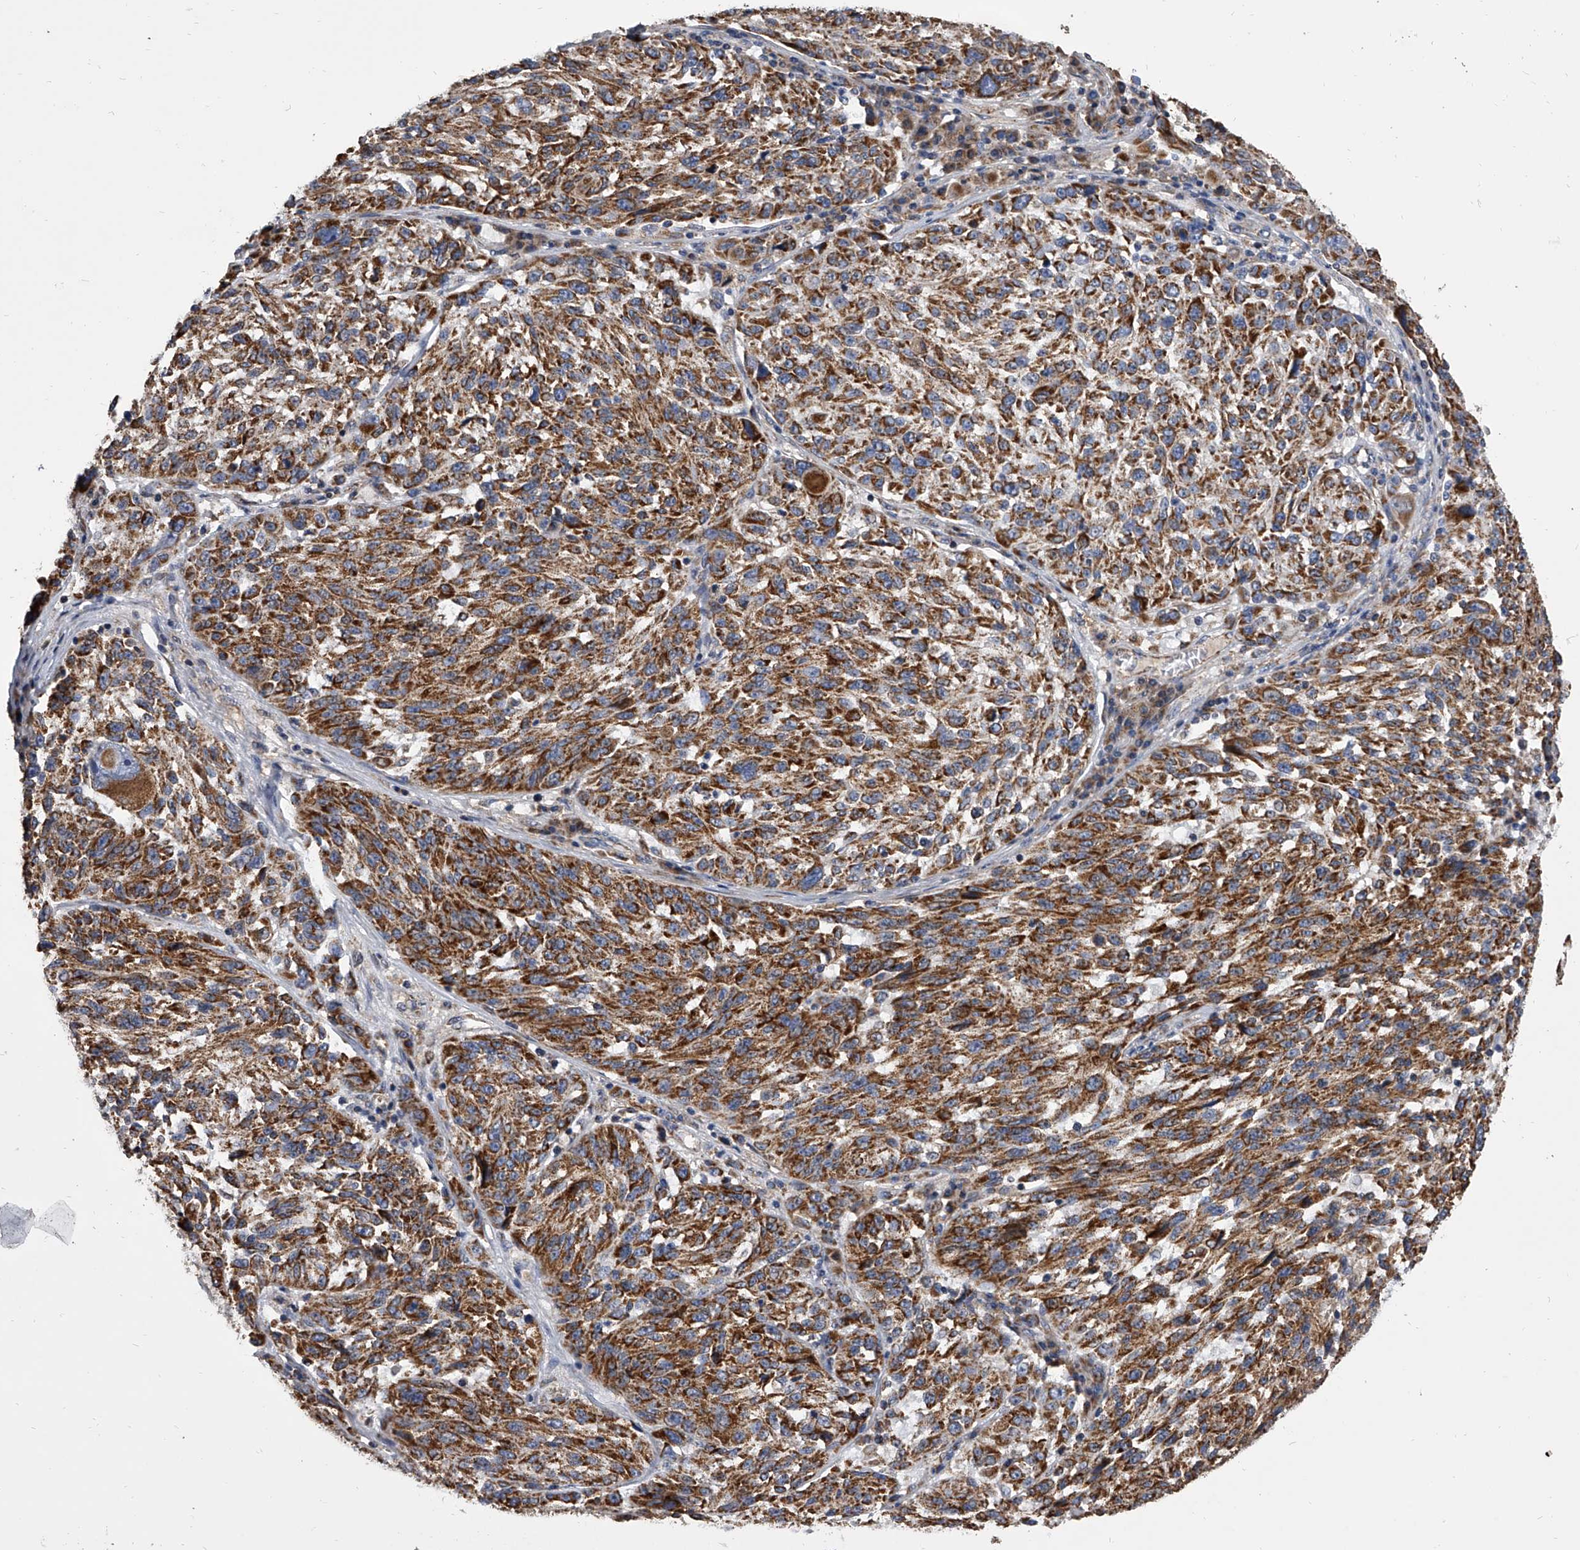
{"staining": {"intensity": "strong", "quantity": ">75%", "location": "cytoplasmic/membranous"}, "tissue": "melanoma", "cell_type": "Tumor cells", "image_type": "cancer", "snomed": [{"axis": "morphology", "description": "Malignant melanoma, NOS"}, {"axis": "topography", "description": "Skin"}], "caption": "Immunohistochemical staining of melanoma shows high levels of strong cytoplasmic/membranous positivity in about >75% of tumor cells. (Brightfield microscopy of DAB IHC at high magnification).", "gene": "MRPL28", "patient": {"sex": "male", "age": 53}}